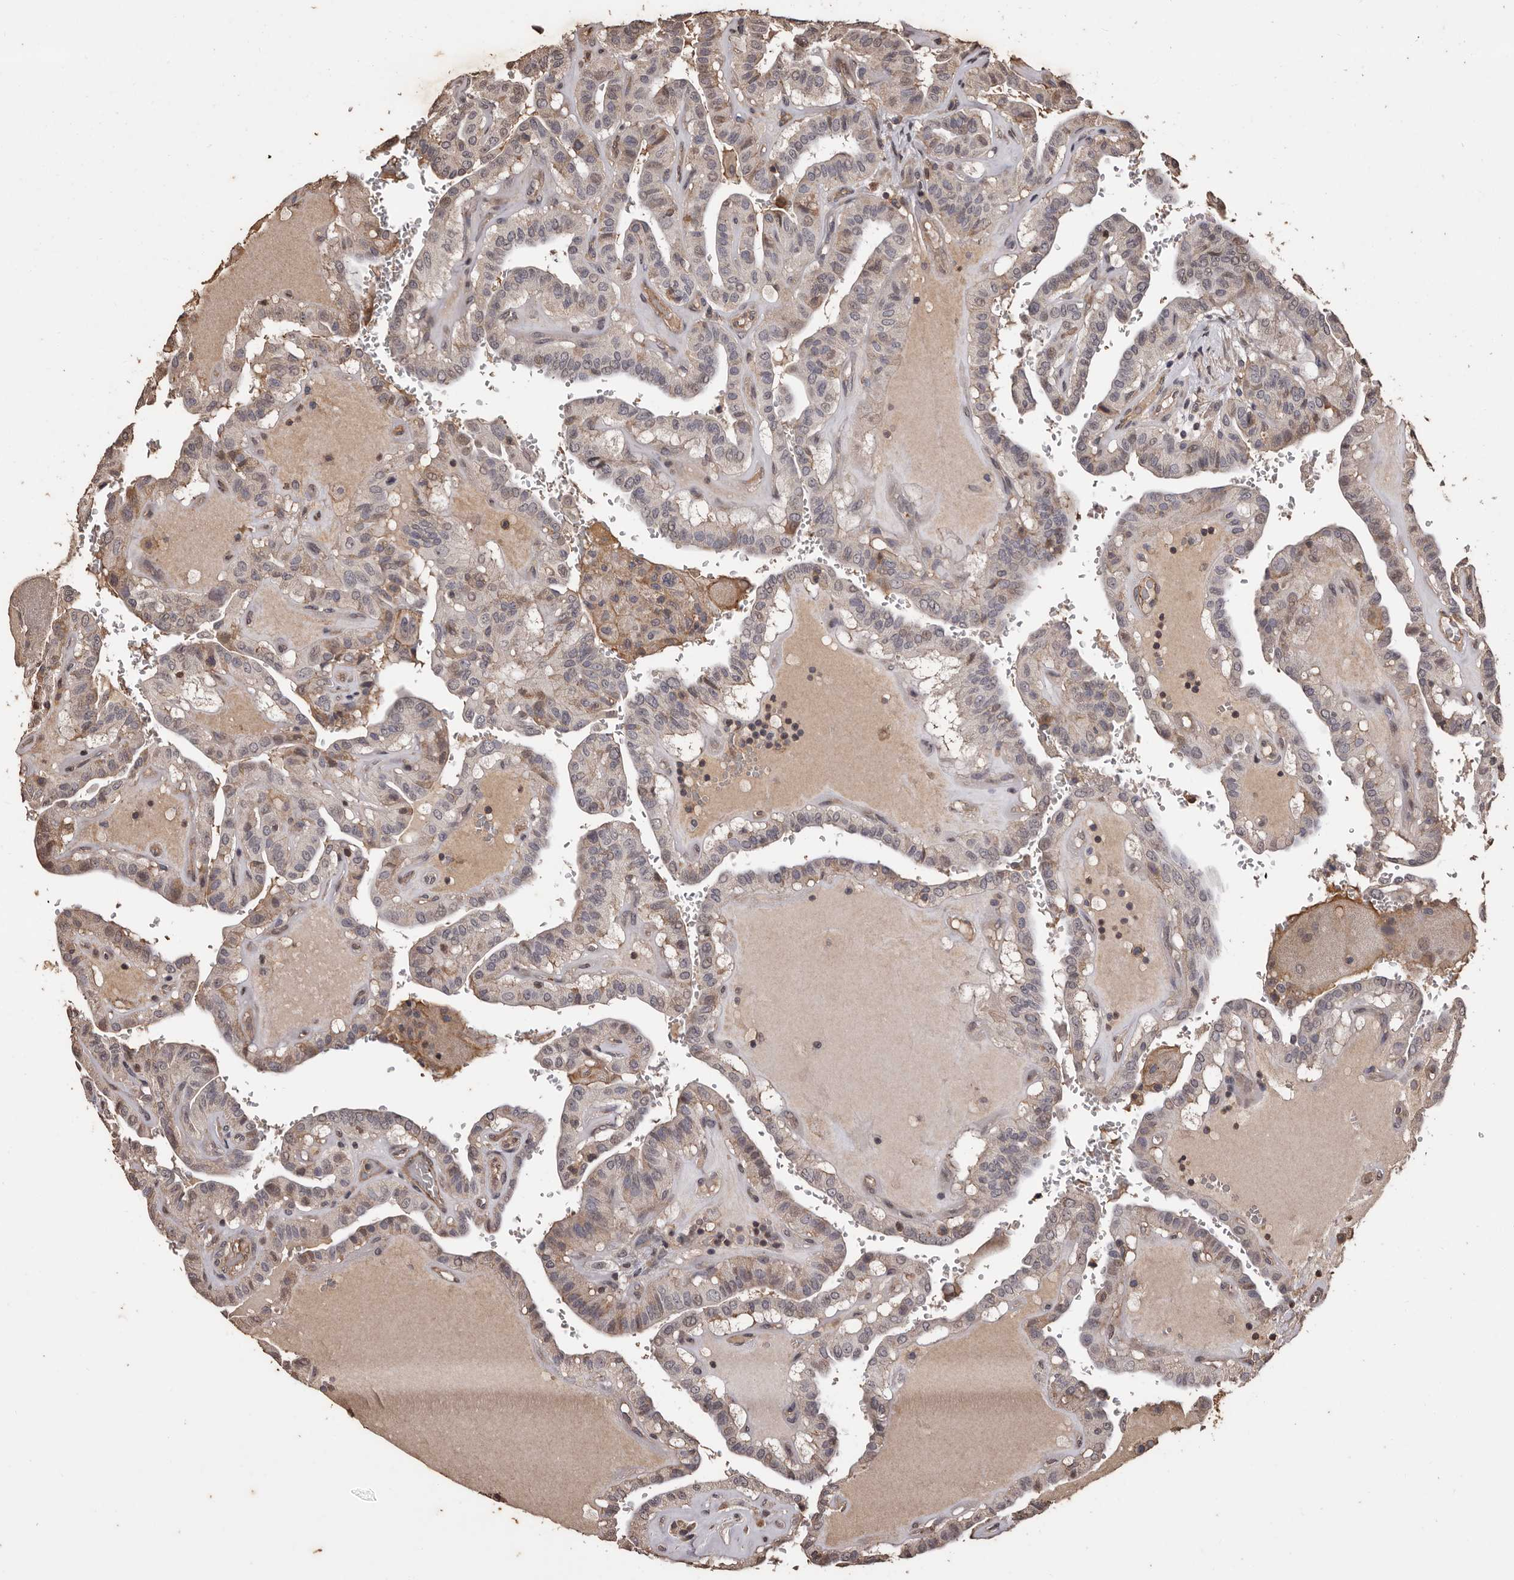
{"staining": {"intensity": "weak", "quantity": "25%-75%", "location": "cytoplasmic/membranous"}, "tissue": "thyroid cancer", "cell_type": "Tumor cells", "image_type": "cancer", "snomed": [{"axis": "morphology", "description": "Papillary adenocarcinoma, NOS"}, {"axis": "topography", "description": "Thyroid gland"}], "caption": "Immunohistochemical staining of thyroid papillary adenocarcinoma shows weak cytoplasmic/membranous protein staining in about 25%-75% of tumor cells.", "gene": "NAV1", "patient": {"sex": "male", "age": 77}}